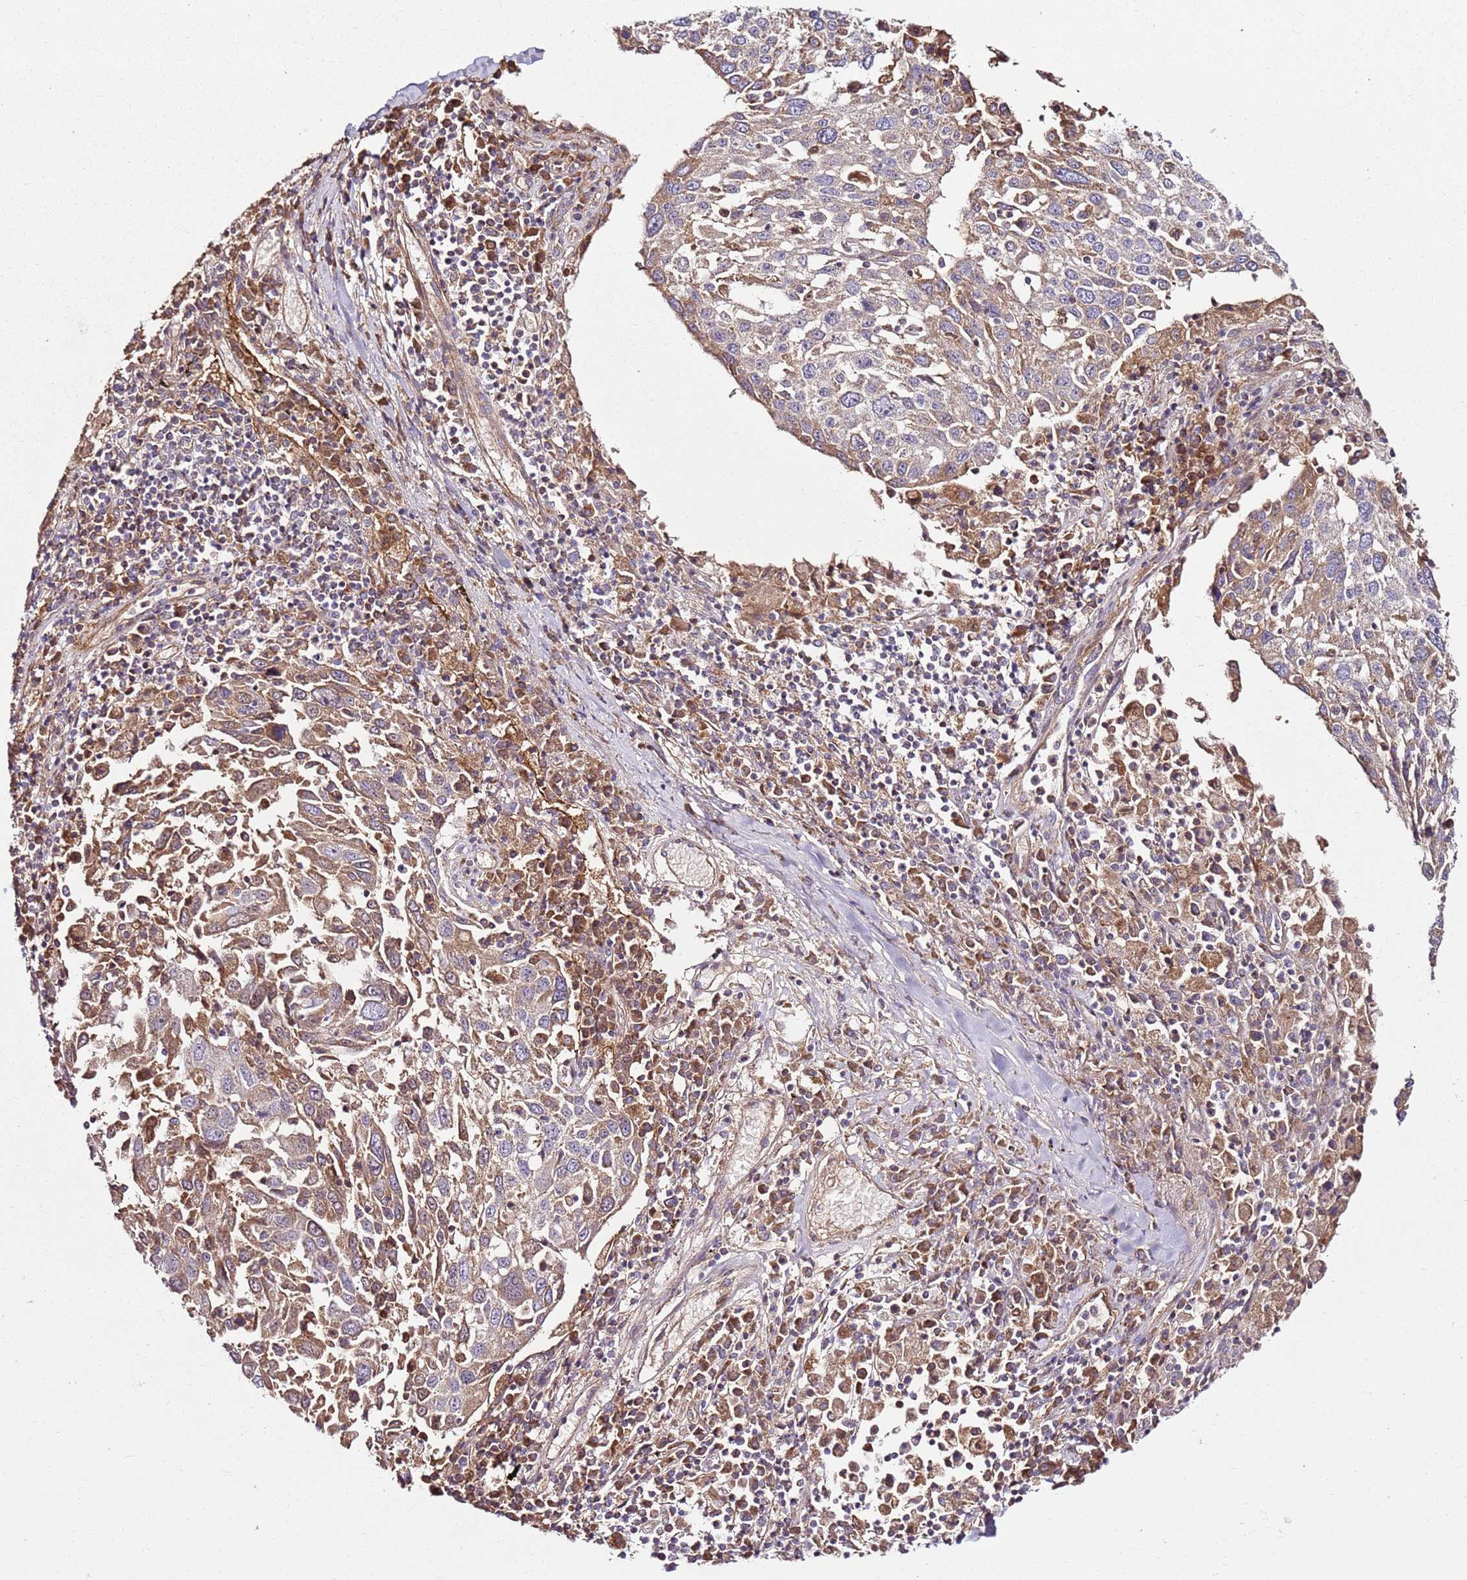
{"staining": {"intensity": "weak", "quantity": "25%-75%", "location": "cytoplasmic/membranous"}, "tissue": "lung cancer", "cell_type": "Tumor cells", "image_type": "cancer", "snomed": [{"axis": "morphology", "description": "Squamous cell carcinoma, NOS"}, {"axis": "topography", "description": "Lung"}], "caption": "Weak cytoplasmic/membranous positivity is seen in approximately 25%-75% of tumor cells in lung cancer.", "gene": "KRTAP21-3", "patient": {"sex": "male", "age": 65}}